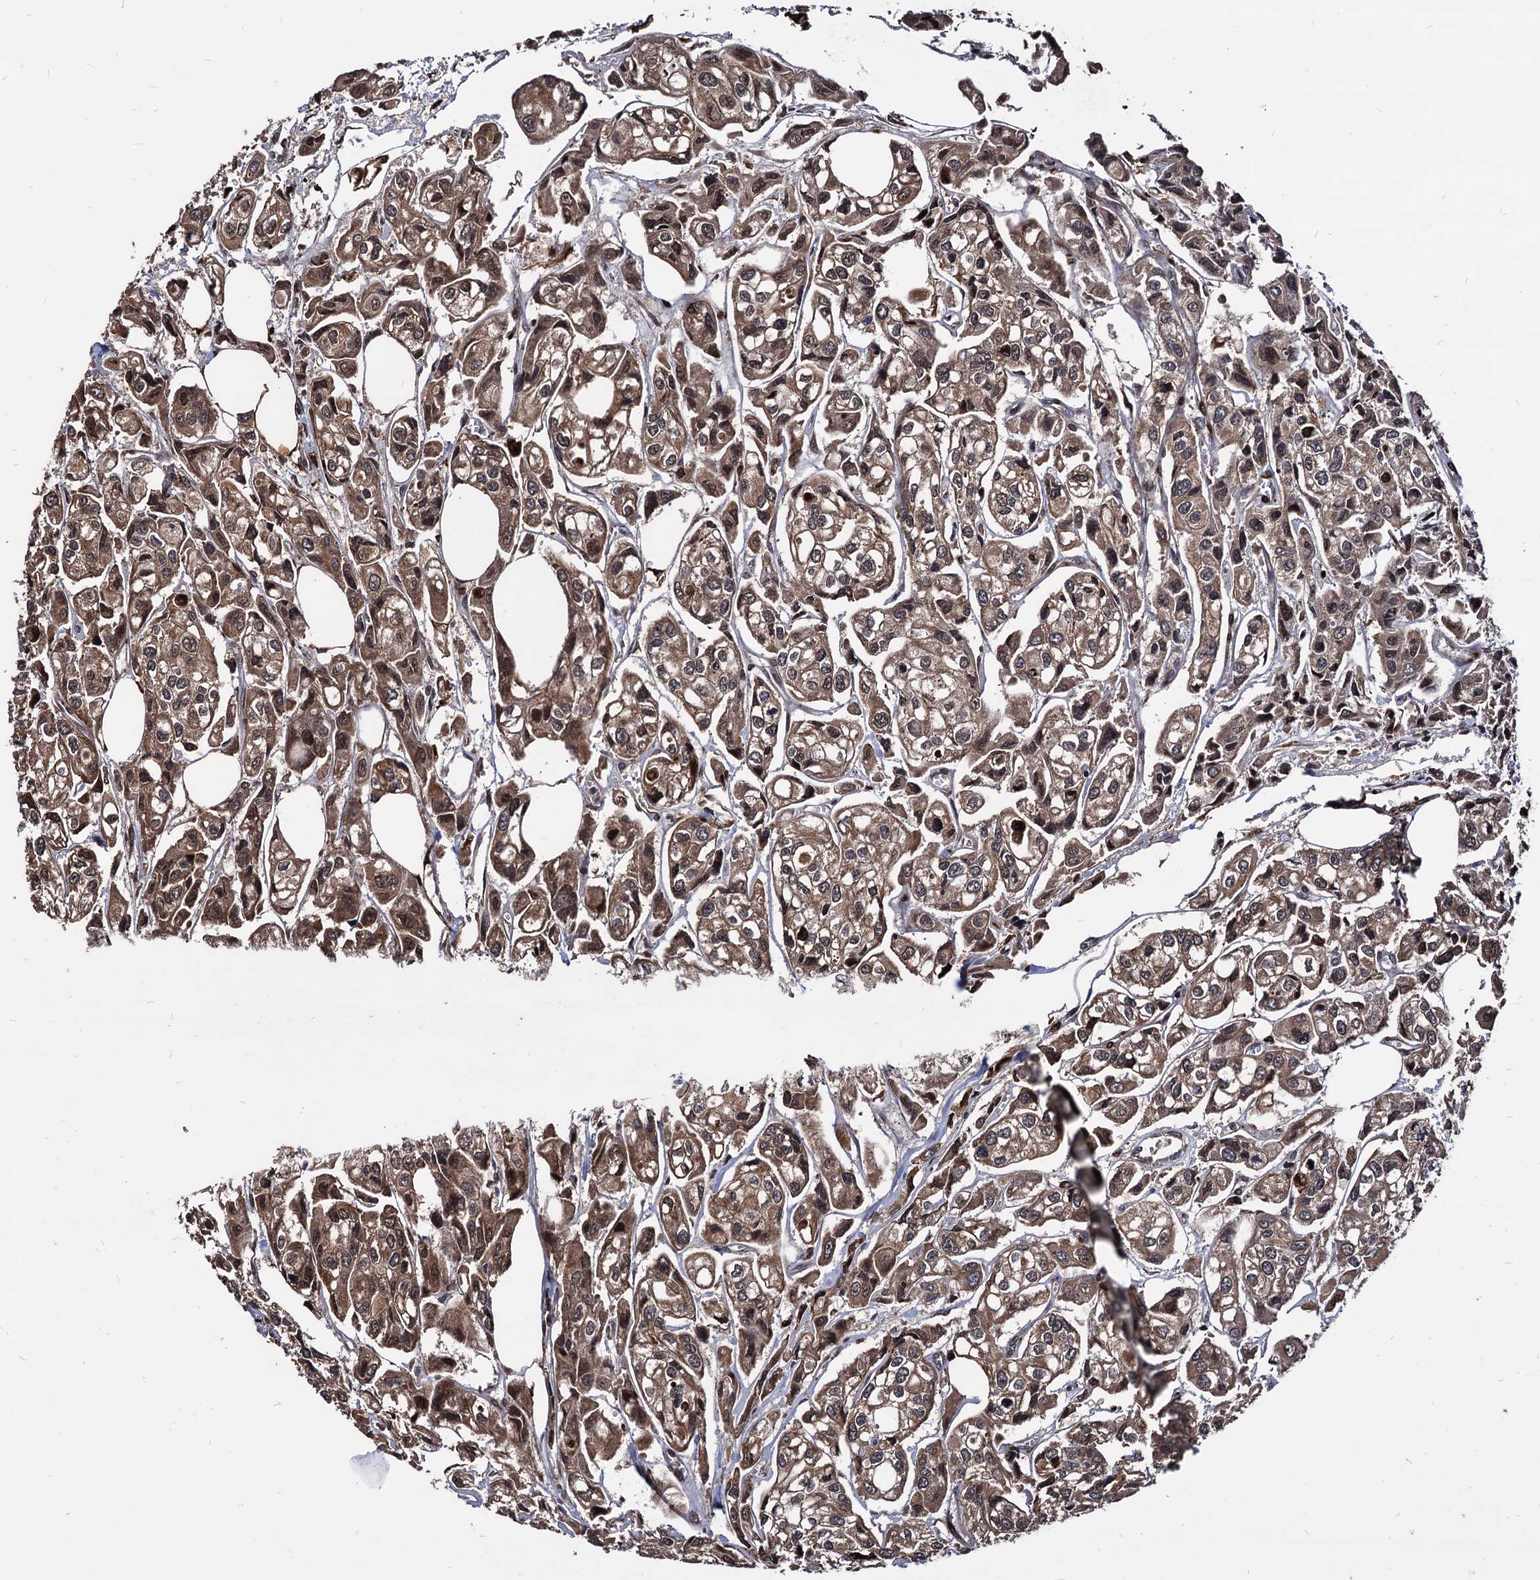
{"staining": {"intensity": "moderate", "quantity": ">75%", "location": "cytoplasmic/membranous"}, "tissue": "urothelial cancer", "cell_type": "Tumor cells", "image_type": "cancer", "snomed": [{"axis": "morphology", "description": "Urothelial carcinoma, High grade"}, {"axis": "topography", "description": "Urinary bladder"}], "caption": "Immunohistochemical staining of urothelial carcinoma (high-grade) shows medium levels of moderate cytoplasmic/membranous protein staining in approximately >75% of tumor cells.", "gene": "ANKRD12", "patient": {"sex": "male", "age": 67}}